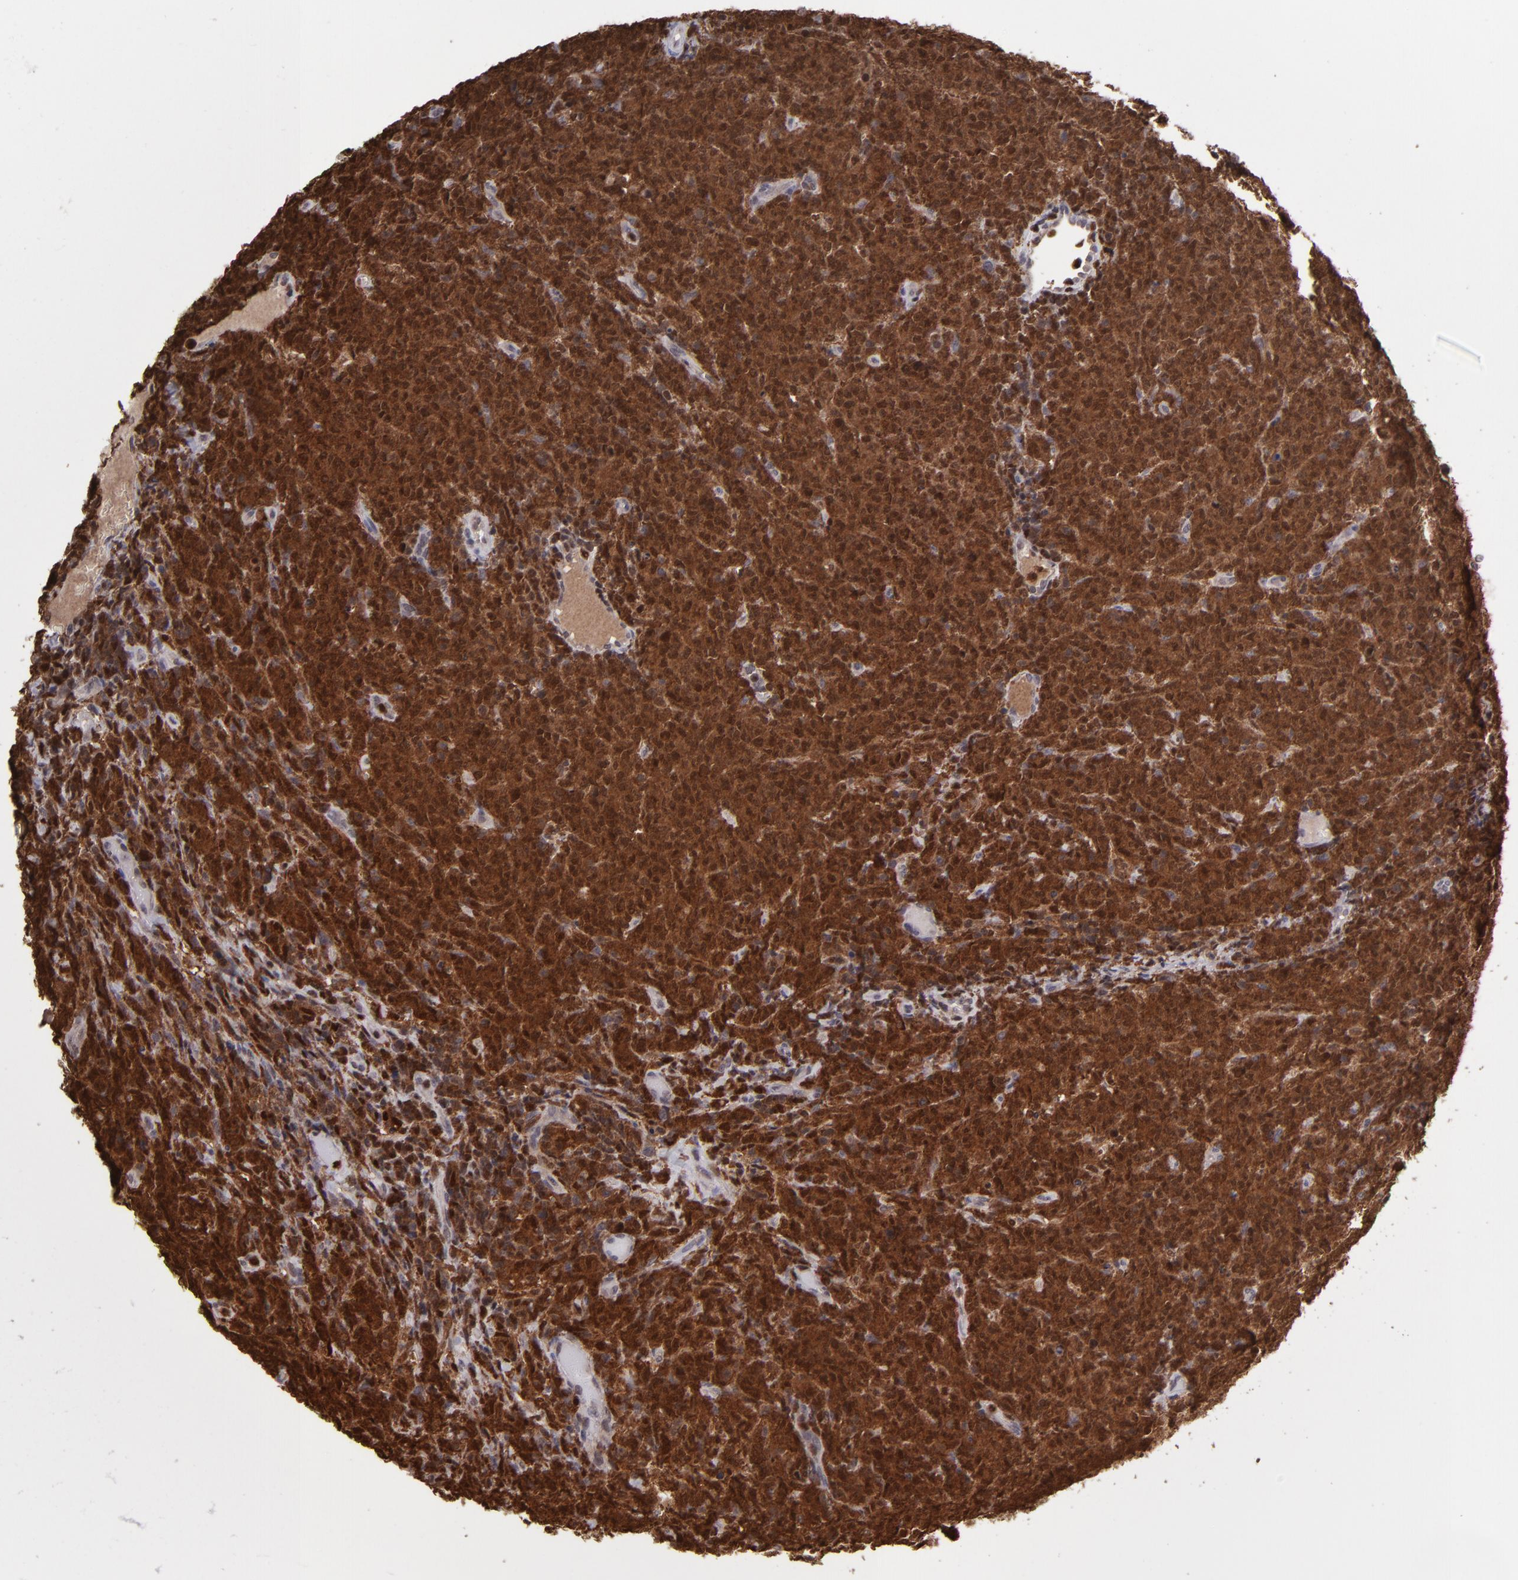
{"staining": {"intensity": "strong", "quantity": ">75%", "location": "cytoplasmic/membranous,nuclear"}, "tissue": "lymphoma", "cell_type": "Tumor cells", "image_type": "cancer", "snomed": [{"axis": "morphology", "description": "Malignant lymphoma, non-Hodgkin's type, High grade"}, {"axis": "topography", "description": "Tonsil"}], "caption": "Human lymphoma stained for a protein (brown) demonstrates strong cytoplasmic/membranous and nuclear positive positivity in approximately >75% of tumor cells.", "gene": "GRB2", "patient": {"sex": "female", "age": 36}}